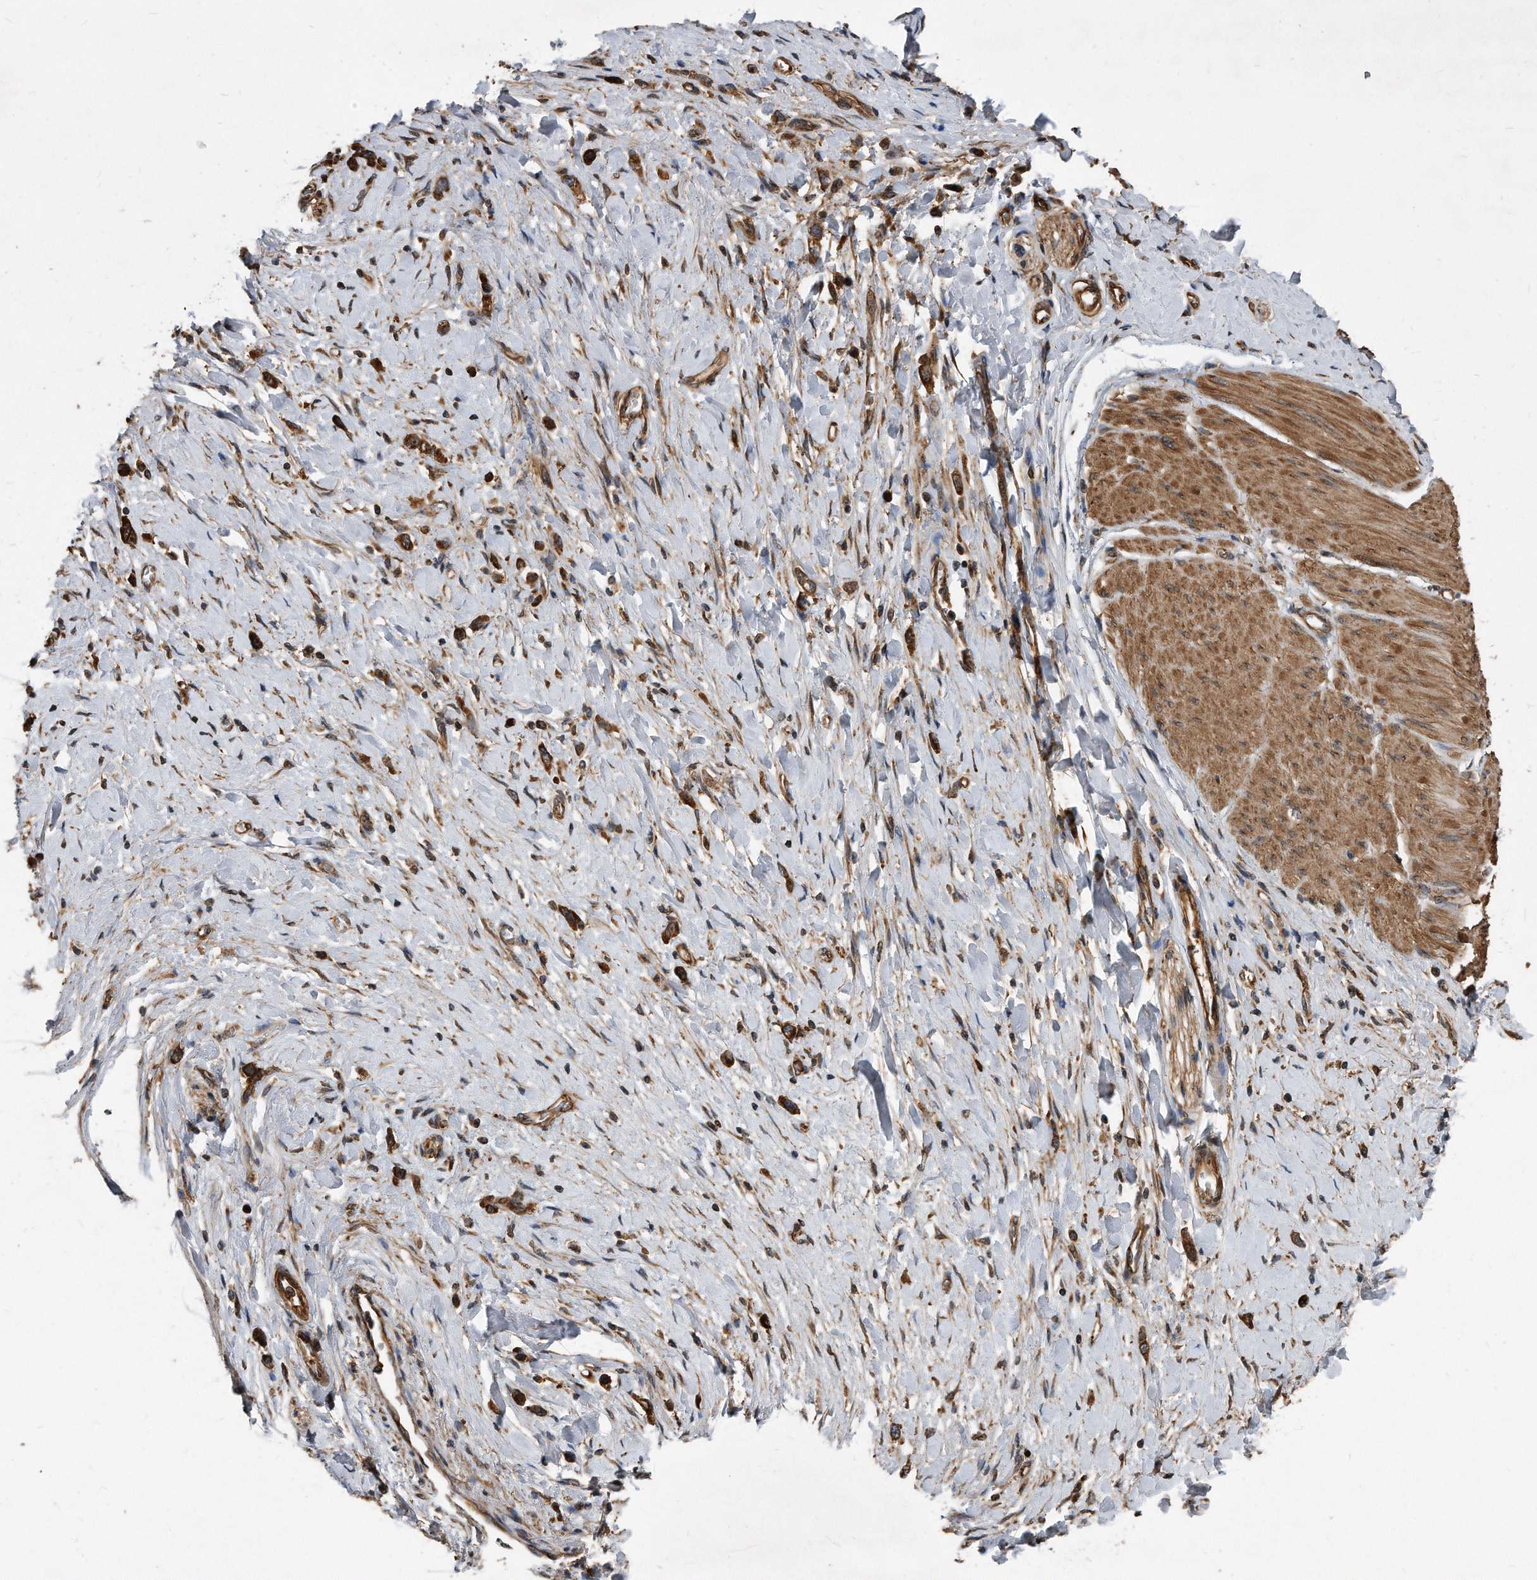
{"staining": {"intensity": "strong", "quantity": ">75%", "location": "cytoplasmic/membranous"}, "tissue": "stomach cancer", "cell_type": "Tumor cells", "image_type": "cancer", "snomed": [{"axis": "morphology", "description": "Adenocarcinoma, NOS"}, {"axis": "topography", "description": "Stomach"}], "caption": "DAB (3,3'-diaminobenzidine) immunohistochemical staining of human stomach cancer (adenocarcinoma) displays strong cytoplasmic/membranous protein expression in approximately >75% of tumor cells. (IHC, brightfield microscopy, high magnification).", "gene": "FAM136A", "patient": {"sex": "female", "age": 65}}